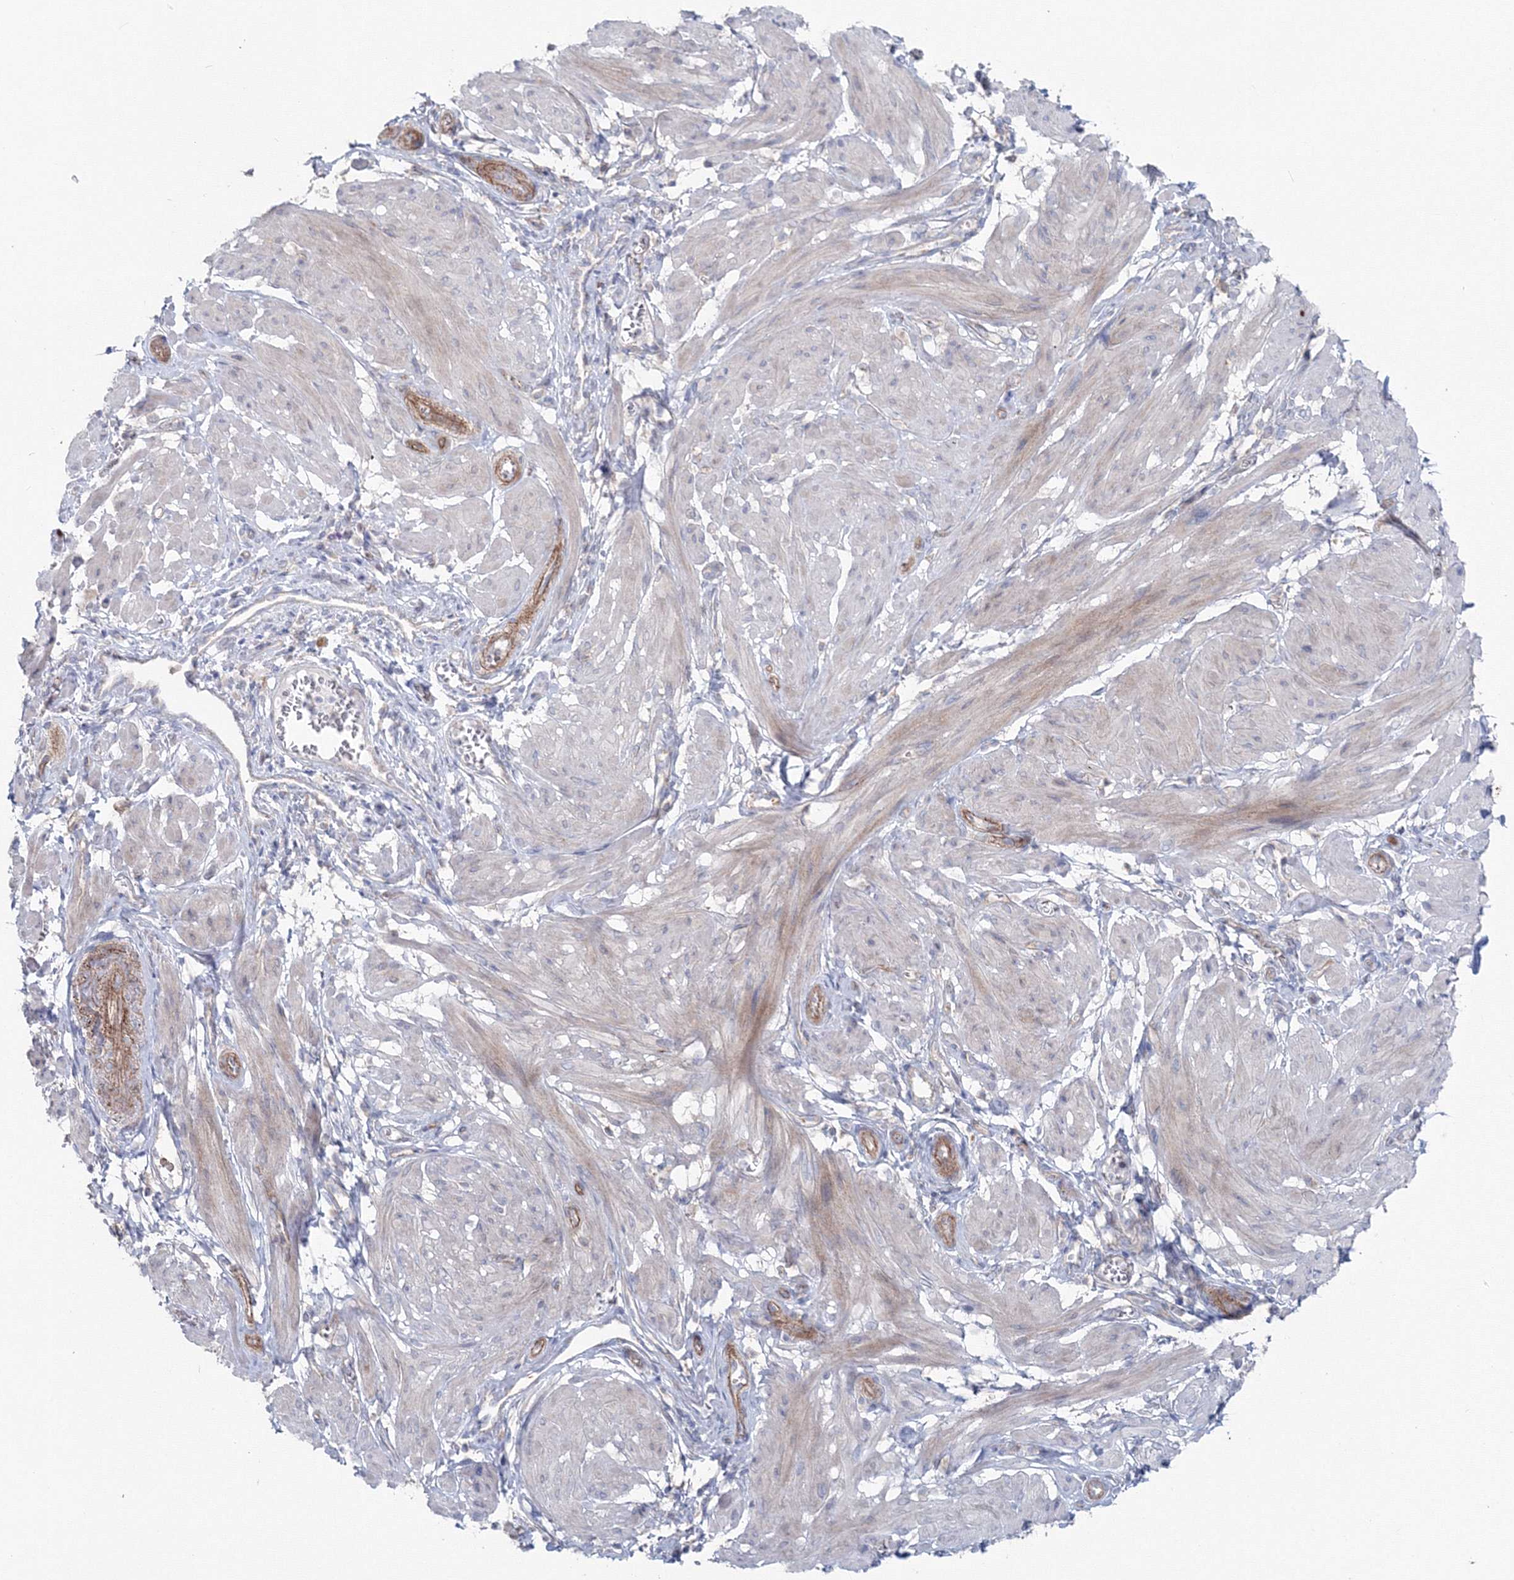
{"staining": {"intensity": "weak", "quantity": "<25%", "location": "cytoplasmic/membranous"}, "tissue": "smooth muscle", "cell_type": "Smooth muscle cells", "image_type": "normal", "snomed": [{"axis": "morphology", "description": "Normal tissue, NOS"}, {"axis": "topography", "description": "Smooth muscle"}], "caption": "Smooth muscle cells show no significant protein positivity in benign smooth muscle. (Brightfield microscopy of DAB (3,3'-diaminobenzidine) immunohistochemistry at high magnification).", "gene": "GGA2", "patient": {"sex": "female", "age": 39}}